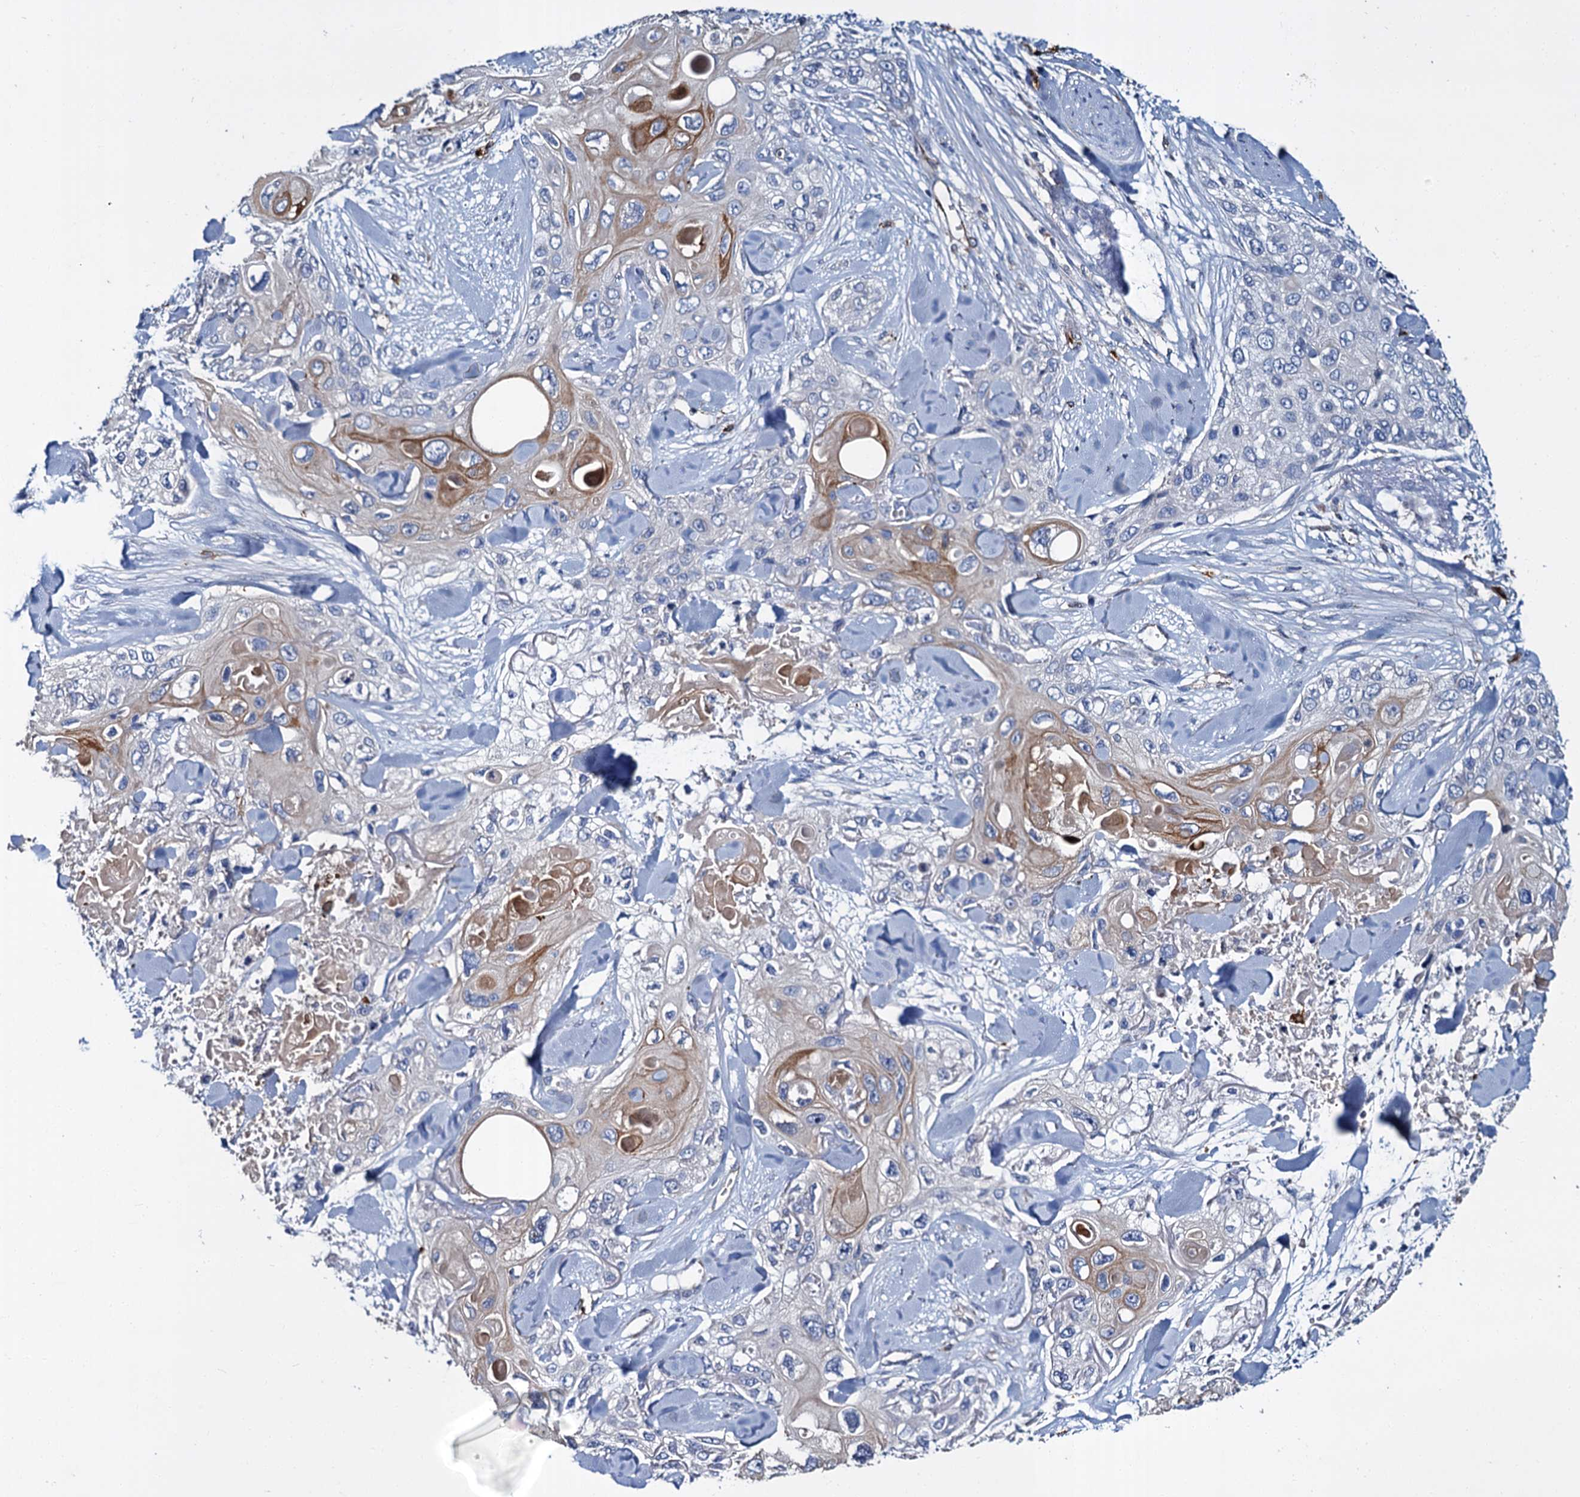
{"staining": {"intensity": "weak", "quantity": "<25%", "location": "cytoplasmic/membranous"}, "tissue": "skin cancer", "cell_type": "Tumor cells", "image_type": "cancer", "snomed": [{"axis": "morphology", "description": "Normal tissue, NOS"}, {"axis": "morphology", "description": "Squamous cell carcinoma, NOS"}, {"axis": "topography", "description": "Skin"}], "caption": "High magnification brightfield microscopy of squamous cell carcinoma (skin) stained with DAB (3,3'-diaminobenzidine) (brown) and counterstained with hematoxylin (blue): tumor cells show no significant positivity.", "gene": "CACNA1C", "patient": {"sex": "male", "age": 72}}